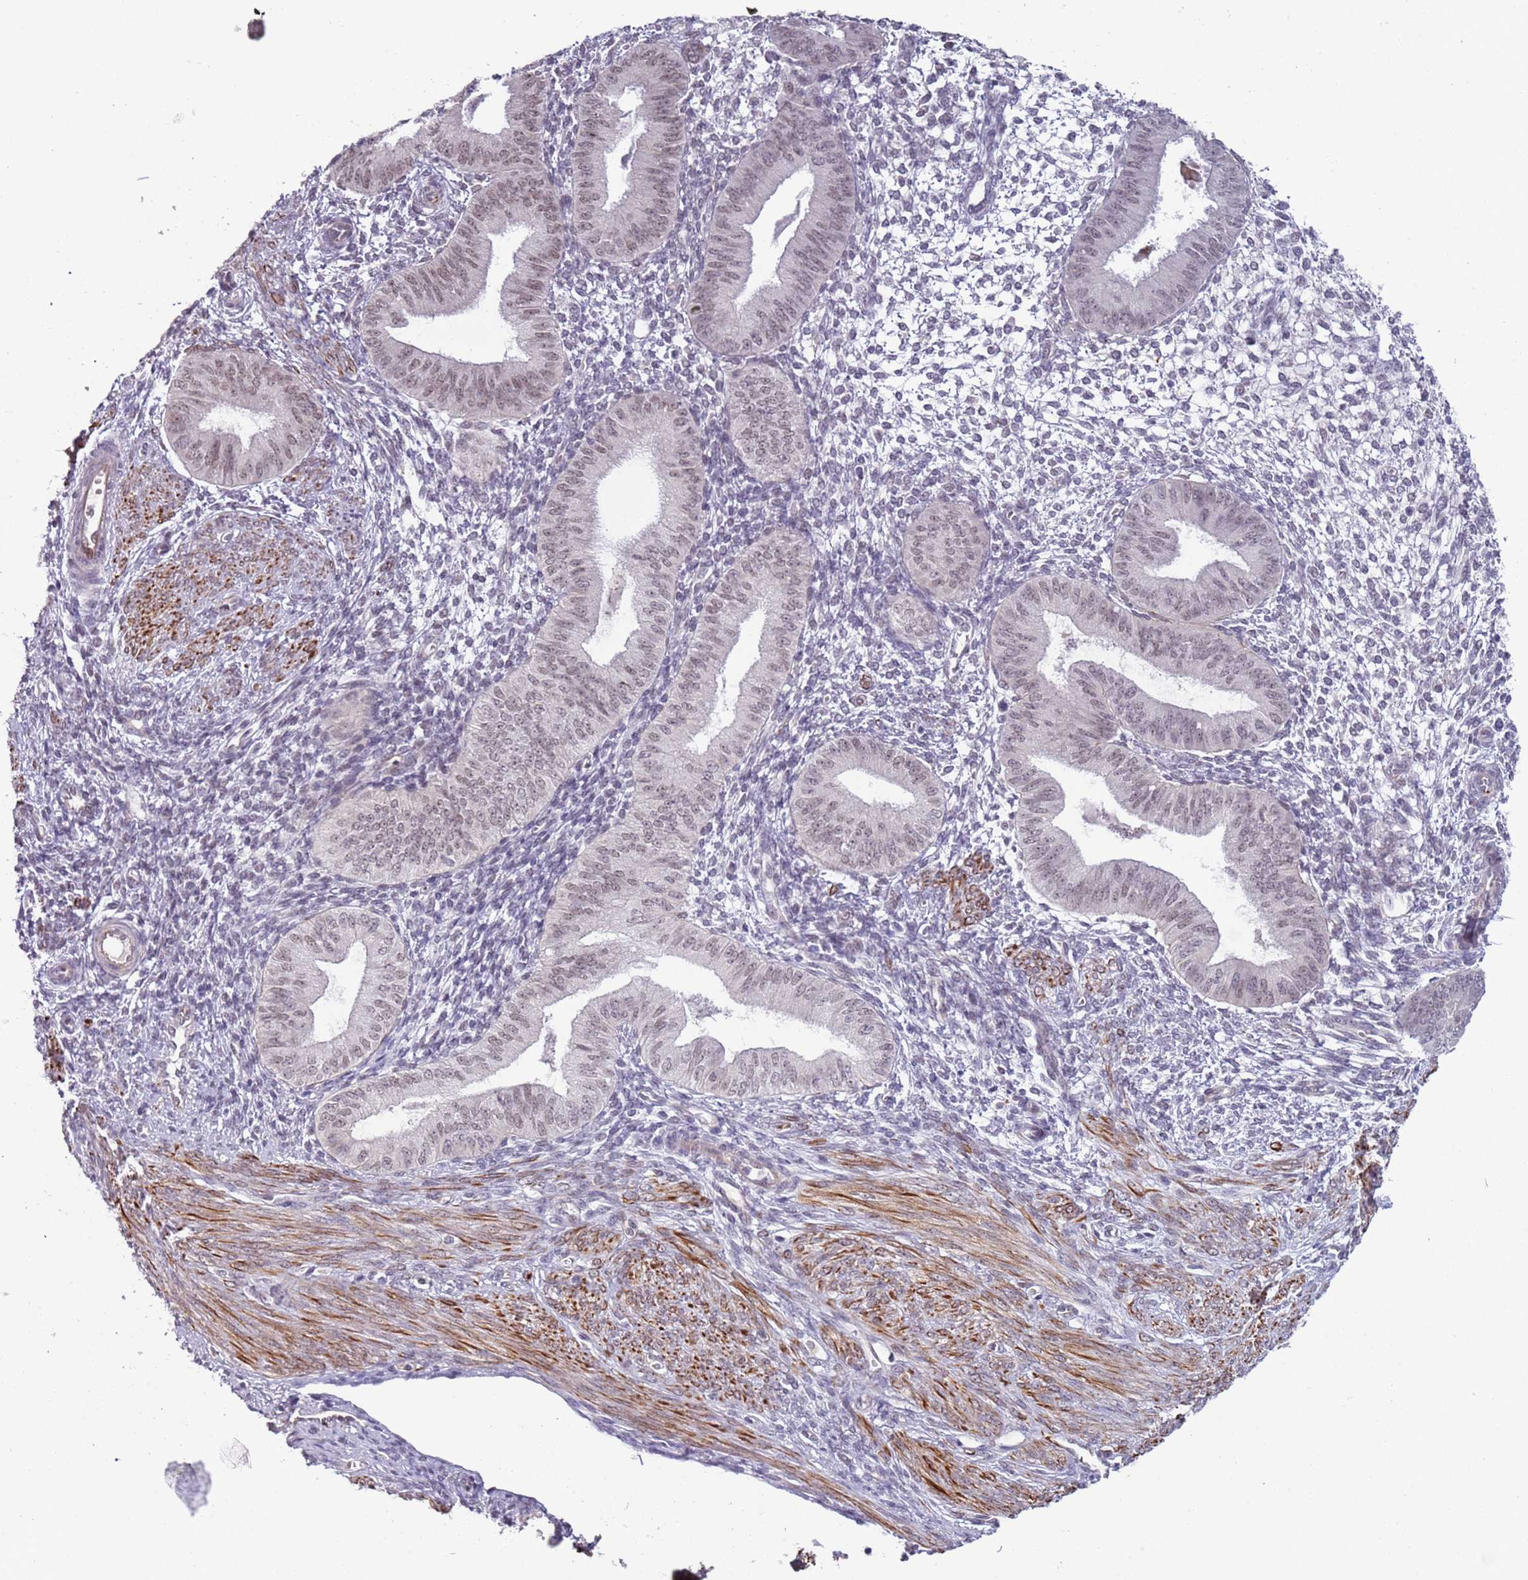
{"staining": {"intensity": "negative", "quantity": "none", "location": "none"}, "tissue": "endometrium", "cell_type": "Cells in endometrial stroma", "image_type": "normal", "snomed": [{"axis": "morphology", "description": "Normal tissue, NOS"}, {"axis": "topography", "description": "Endometrium"}], "caption": "High power microscopy histopathology image of an immunohistochemistry photomicrograph of unremarkable endometrium, revealing no significant positivity in cells in endometrial stroma. (DAB immunohistochemistry (IHC) visualized using brightfield microscopy, high magnification).", "gene": "ENSG00000271254", "patient": {"sex": "female", "age": 49}}